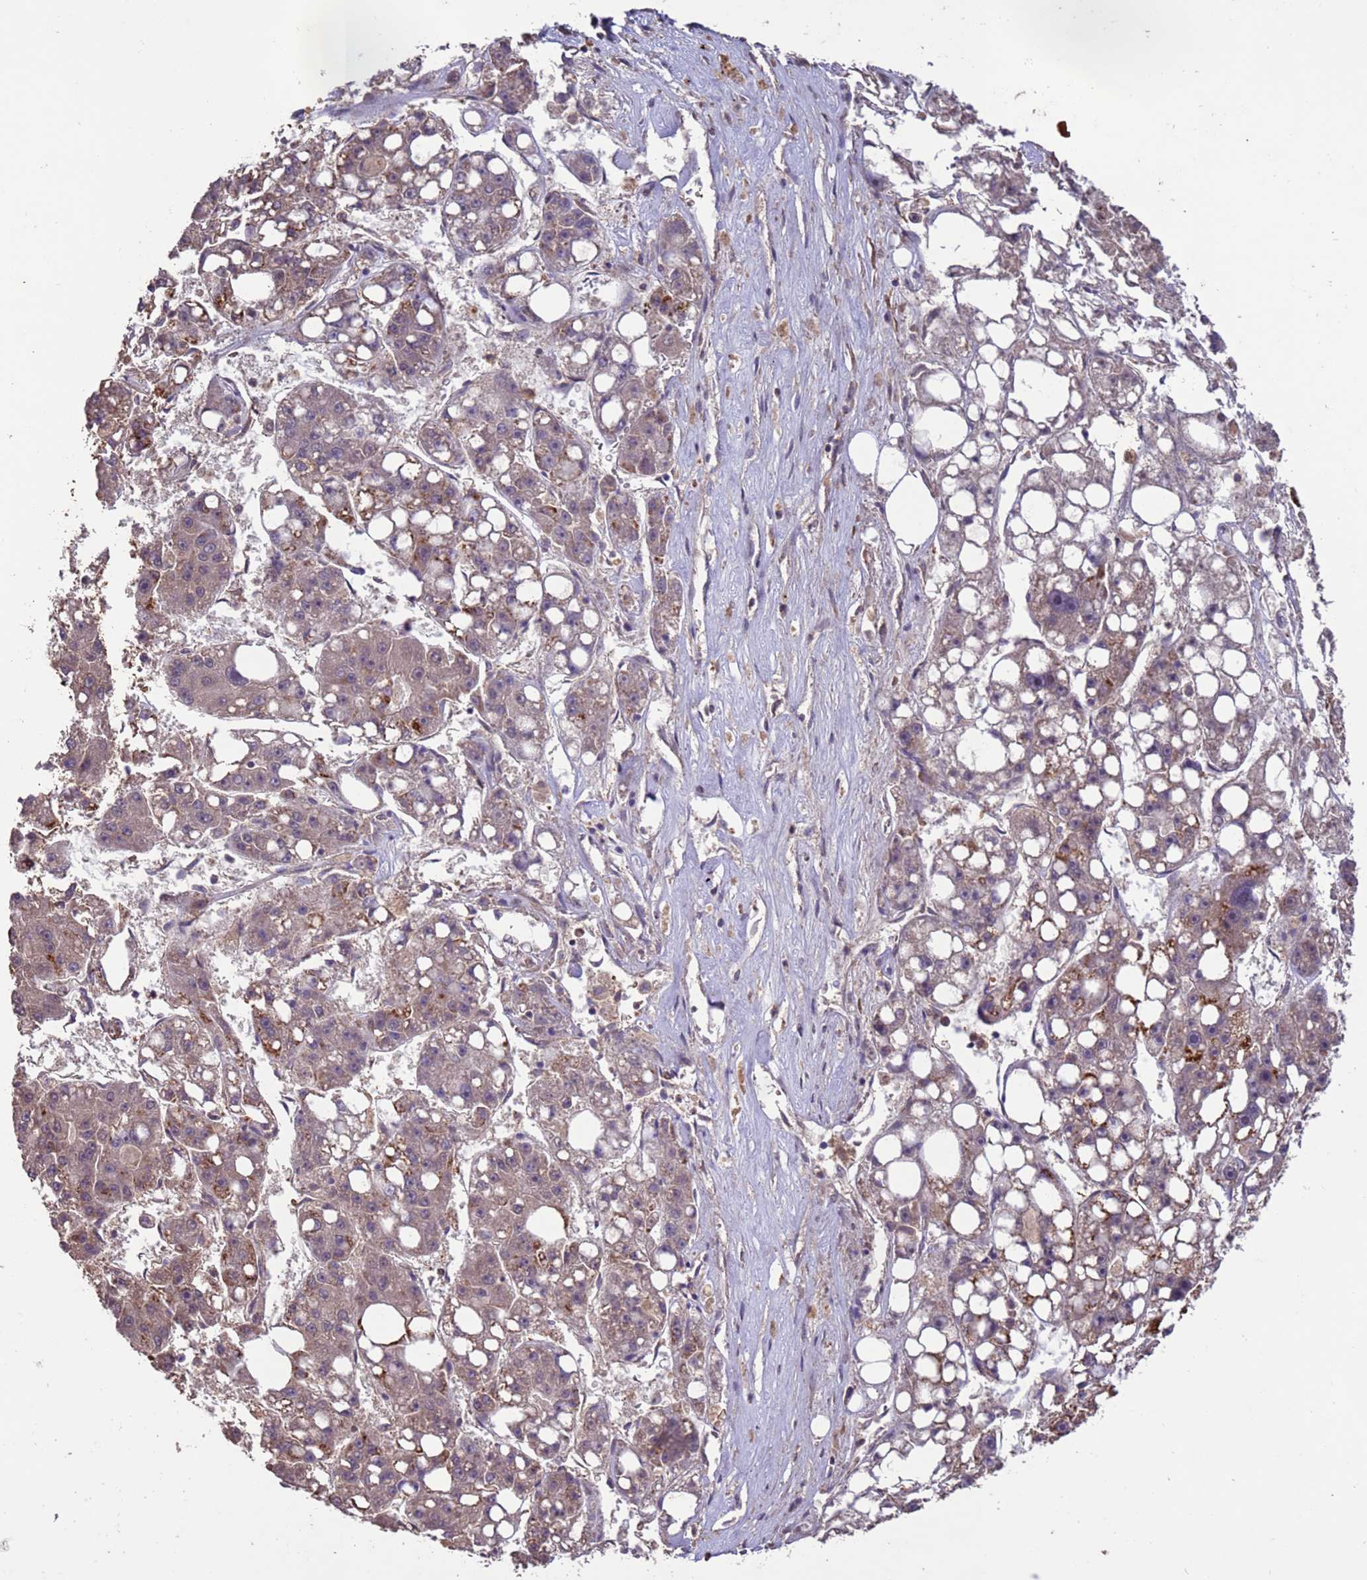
{"staining": {"intensity": "weak", "quantity": "25%-75%", "location": "cytoplasmic/membranous"}, "tissue": "liver cancer", "cell_type": "Tumor cells", "image_type": "cancer", "snomed": [{"axis": "morphology", "description": "Carcinoma, Hepatocellular, NOS"}, {"axis": "topography", "description": "Liver"}], "caption": "Brown immunohistochemical staining in hepatocellular carcinoma (liver) reveals weak cytoplasmic/membranous positivity in approximately 25%-75% of tumor cells.", "gene": "VSTM4", "patient": {"sex": "female", "age": 61}}